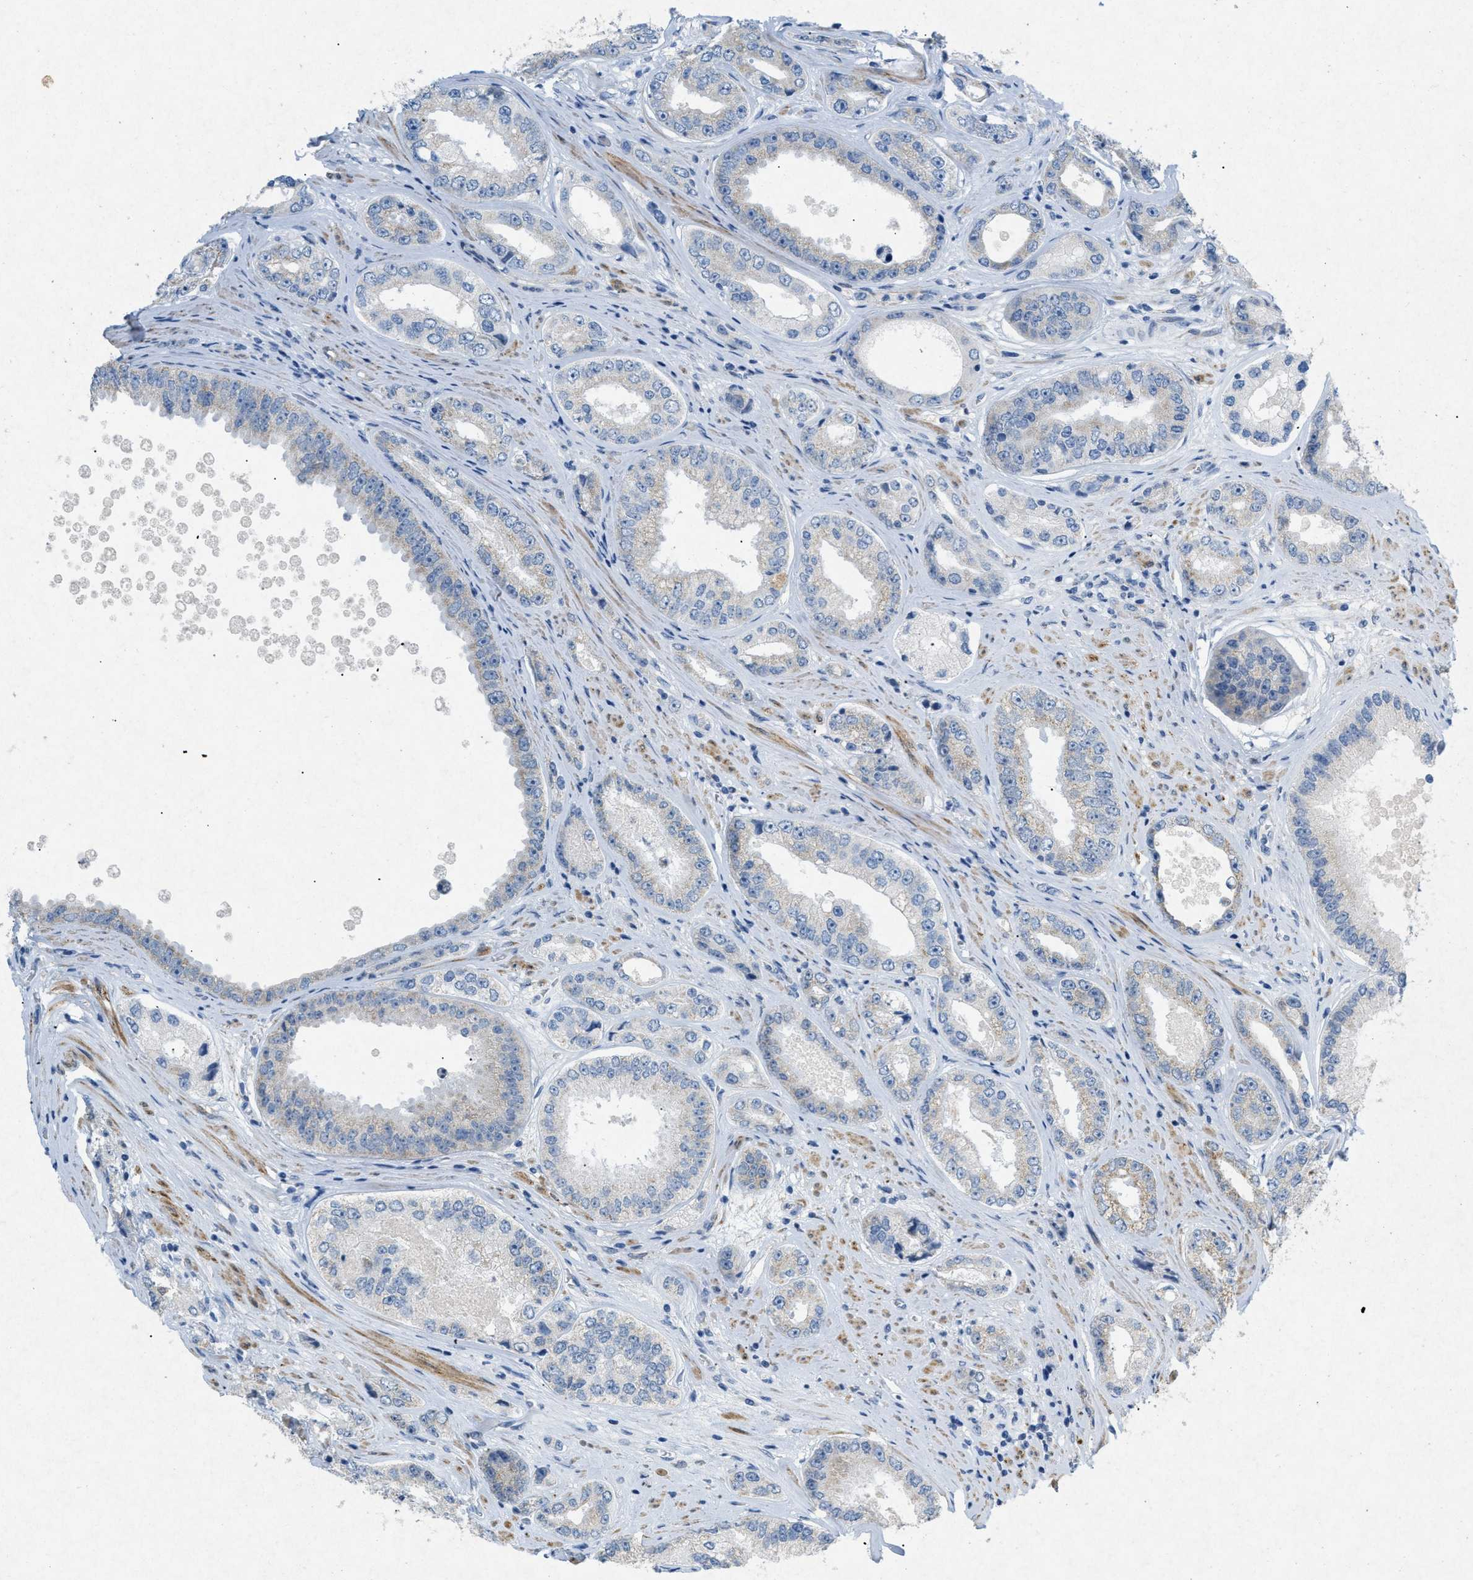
{"staining": {"intensity": "negative", "quantity": "none", "location": "none"}, "tissue": "prostate cancer", "cell_type": "Tumor cells", "image_type": "cancer", "snomed": [{"axis": "morphology", "description": "Adenocarcinoma, High grade"}, {"axis": "topography", "description": "Prostate"}], "caption": "Protein analysis of prostate cancer (adenocarcinoma (high-grade)) exhibits no significant staining in tumor cells.", "gene": "TASOR", "patient": {"sex": "male", "age": 61}}